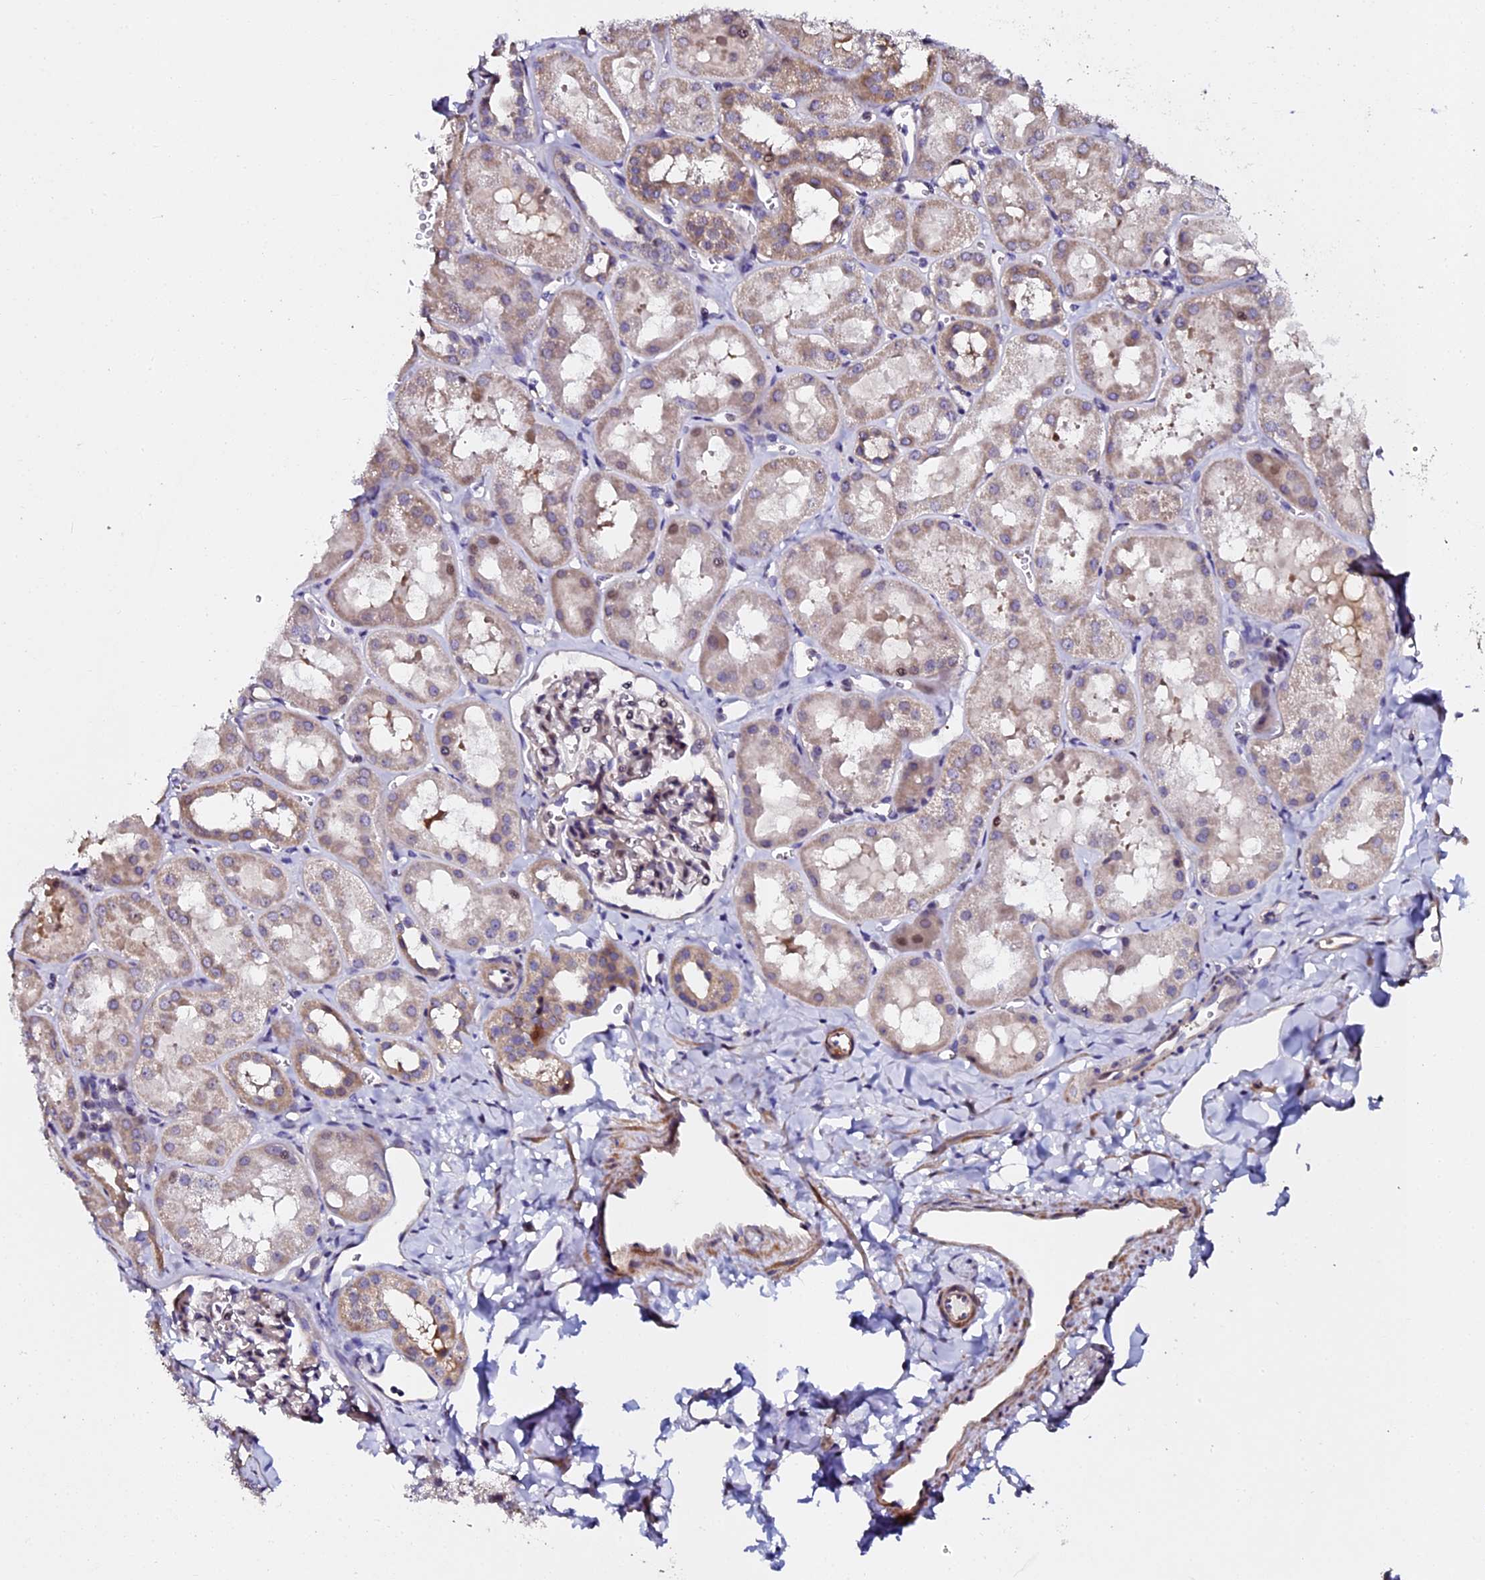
{"staining": {"intensity": "weak", "quantity": "<25%", "location": "nuclear"}, "tissue": "kidney", "cell_type": "Cells in glomeruli", "image_type": "normal", "snomed": [{"axis": "morphology", "description": "Normal tissue, NOS"}, {"axis": "topography", "description": "Kidney"}, {"axis": "topography", "description": "Urinary bladder"}], "caption": "An IHC micrograph of benign kidney is shown. There is no staining in cells in glomeruli of kidney. The staining was performed using DAB (3,3'-diaminobenzidine) to visualize the protein expression in brown, while the nuclei were stained in blue with hematoxylin (Magnification: 20x).", "gene": "GPN3", "patient": {"sex": "male", "age": 16}}